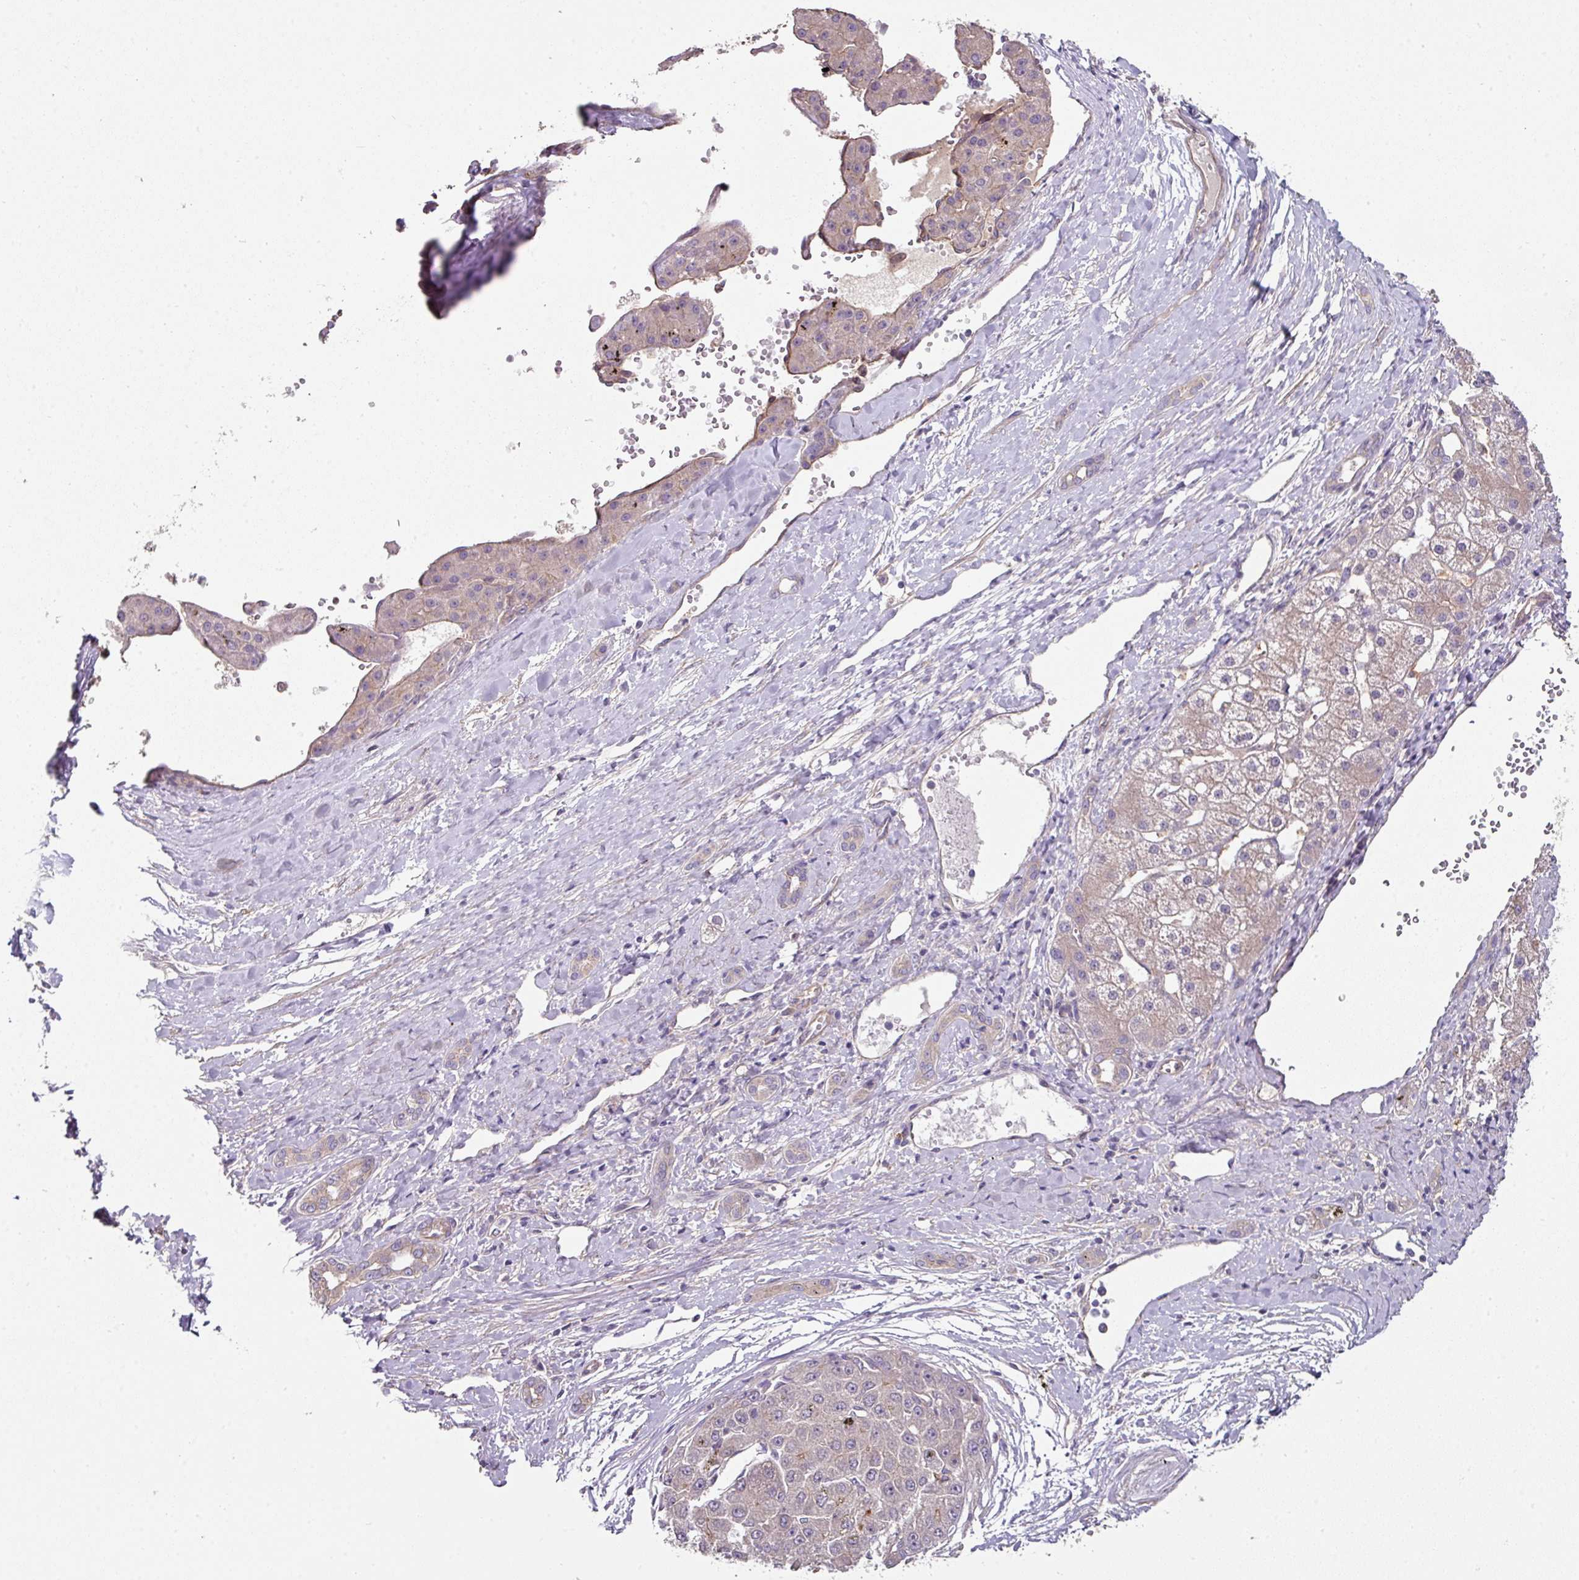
{"staining": {"intensity": "weak", "quantity": "25%-75%", "location": "cytoplasmic/membranous"}, "tissue": "liver cancer", "cell_type": "Tumor cells", "image_type": "cancer", "snomed": [{"axis": "morphology", "description": "Carcinoma, Hepatocellular, NOS"}, {"axis": "topography", "description": "Liver"}], "caption": "Protein expression by immunohistochemistry reveals weak cytoplasmic/membranous staining in about 25%-75% of tumor cells in hepatocellular carcinoma (liver).", "gene": "C4orf48", "patient": {"sex": "male", "age": 67}}